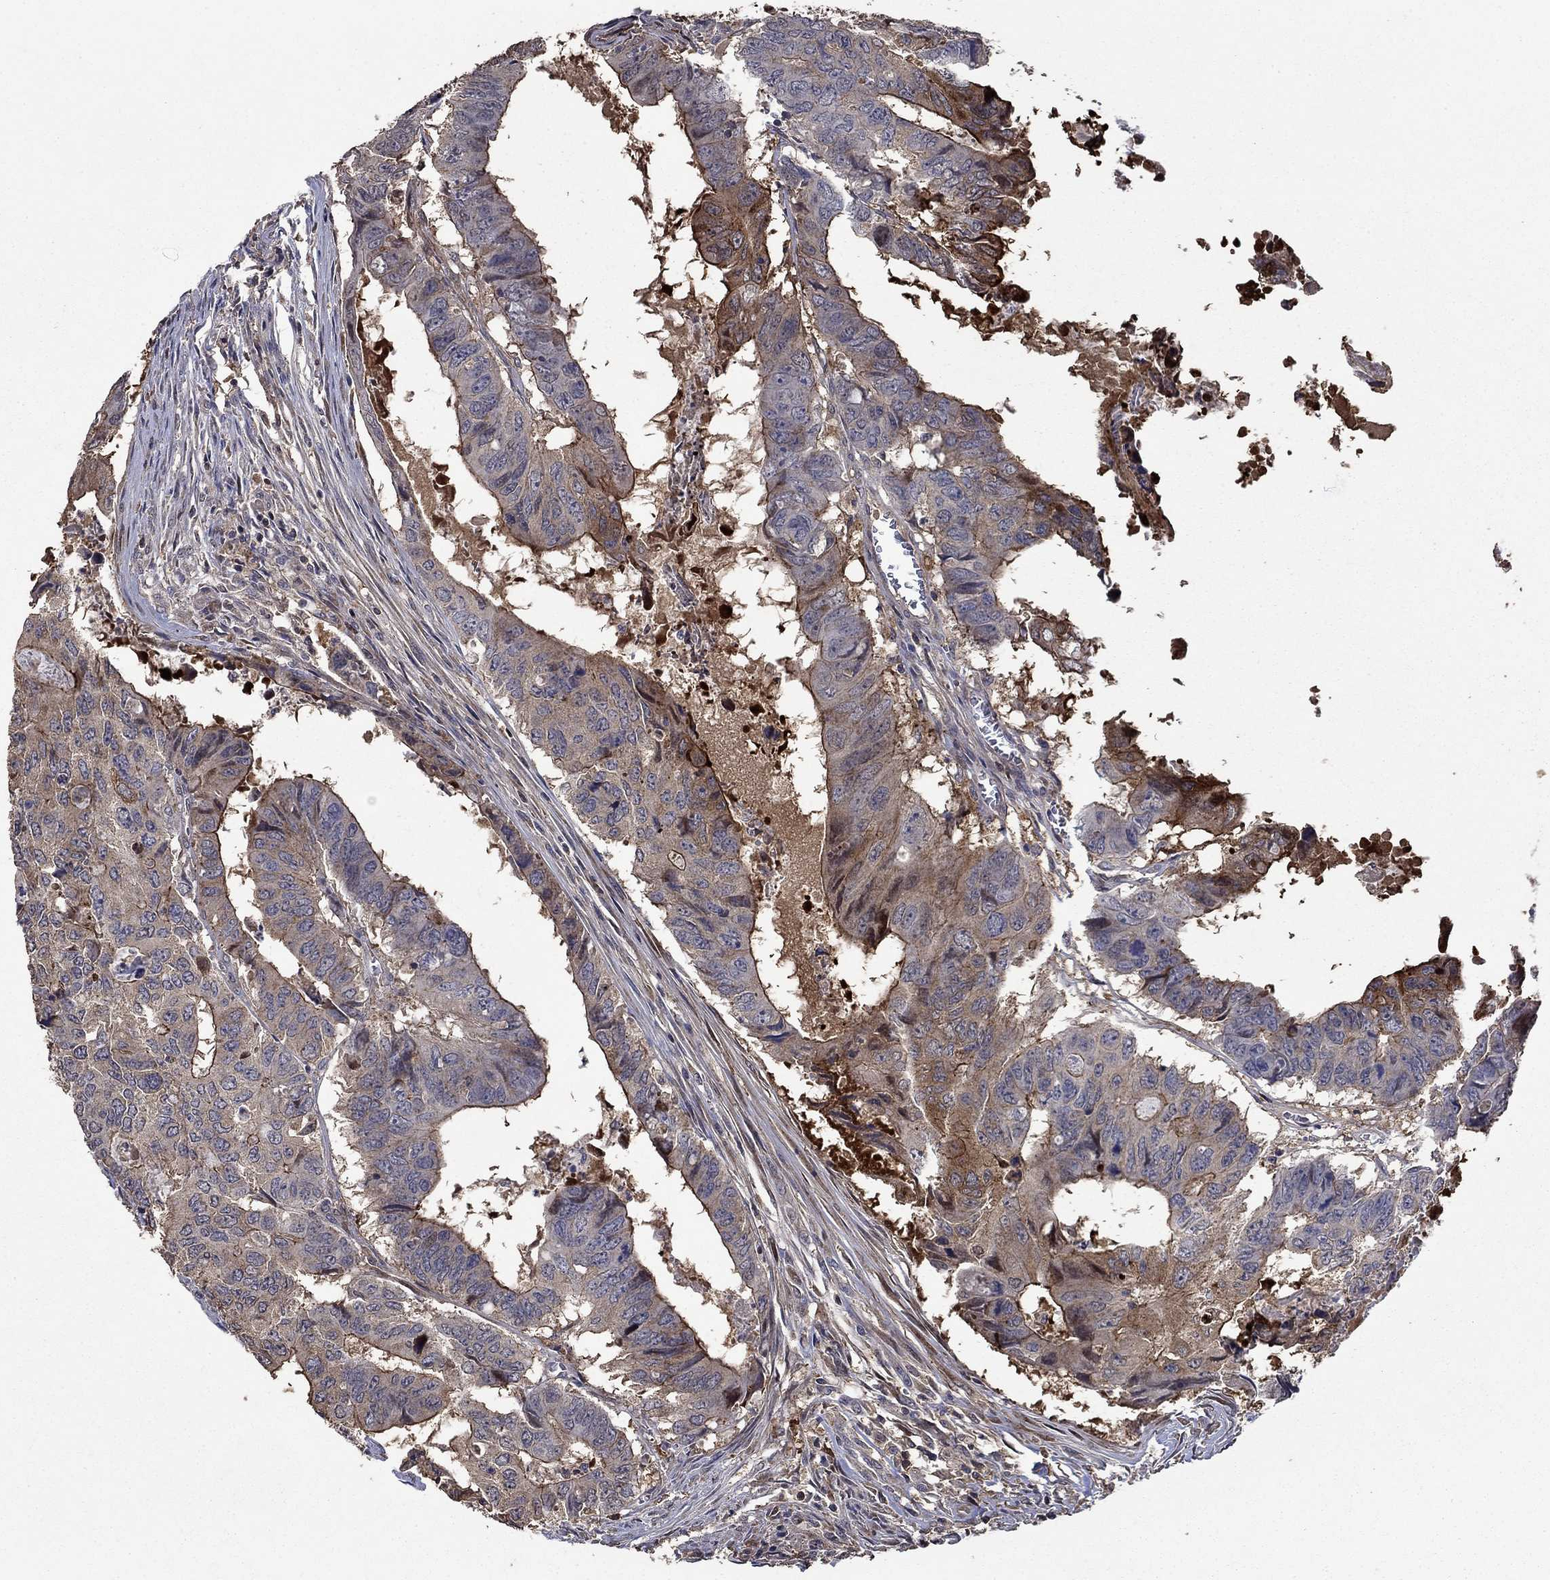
{"staining": {"intensity": "moderate", "quantity": "<25%", "location": "cytoplasmic/membranous"}, "tissue": "colorectal cancer", "cell_type": "Tumor cells", "image_type": "cancer", "snomed": [{"axis": "morphology", "description": "Adenocarcinoma, NOS"}, {"axis": "topography", "description": "Colon"}], "caption": "Protein expression analysis of human colorectal cancer (adenocarcinoma) reveals moderate cytoplasmic/membranous expression in about <25% of tumor cells. The protein is stained brown, and the nuclei are stained in blue (DAB (3,3'-diaminobenzidine) IHC with brightfield microscopy, high magnification).", "gene": "DVL1", "patient": {"sex": "male", "age": 79}}